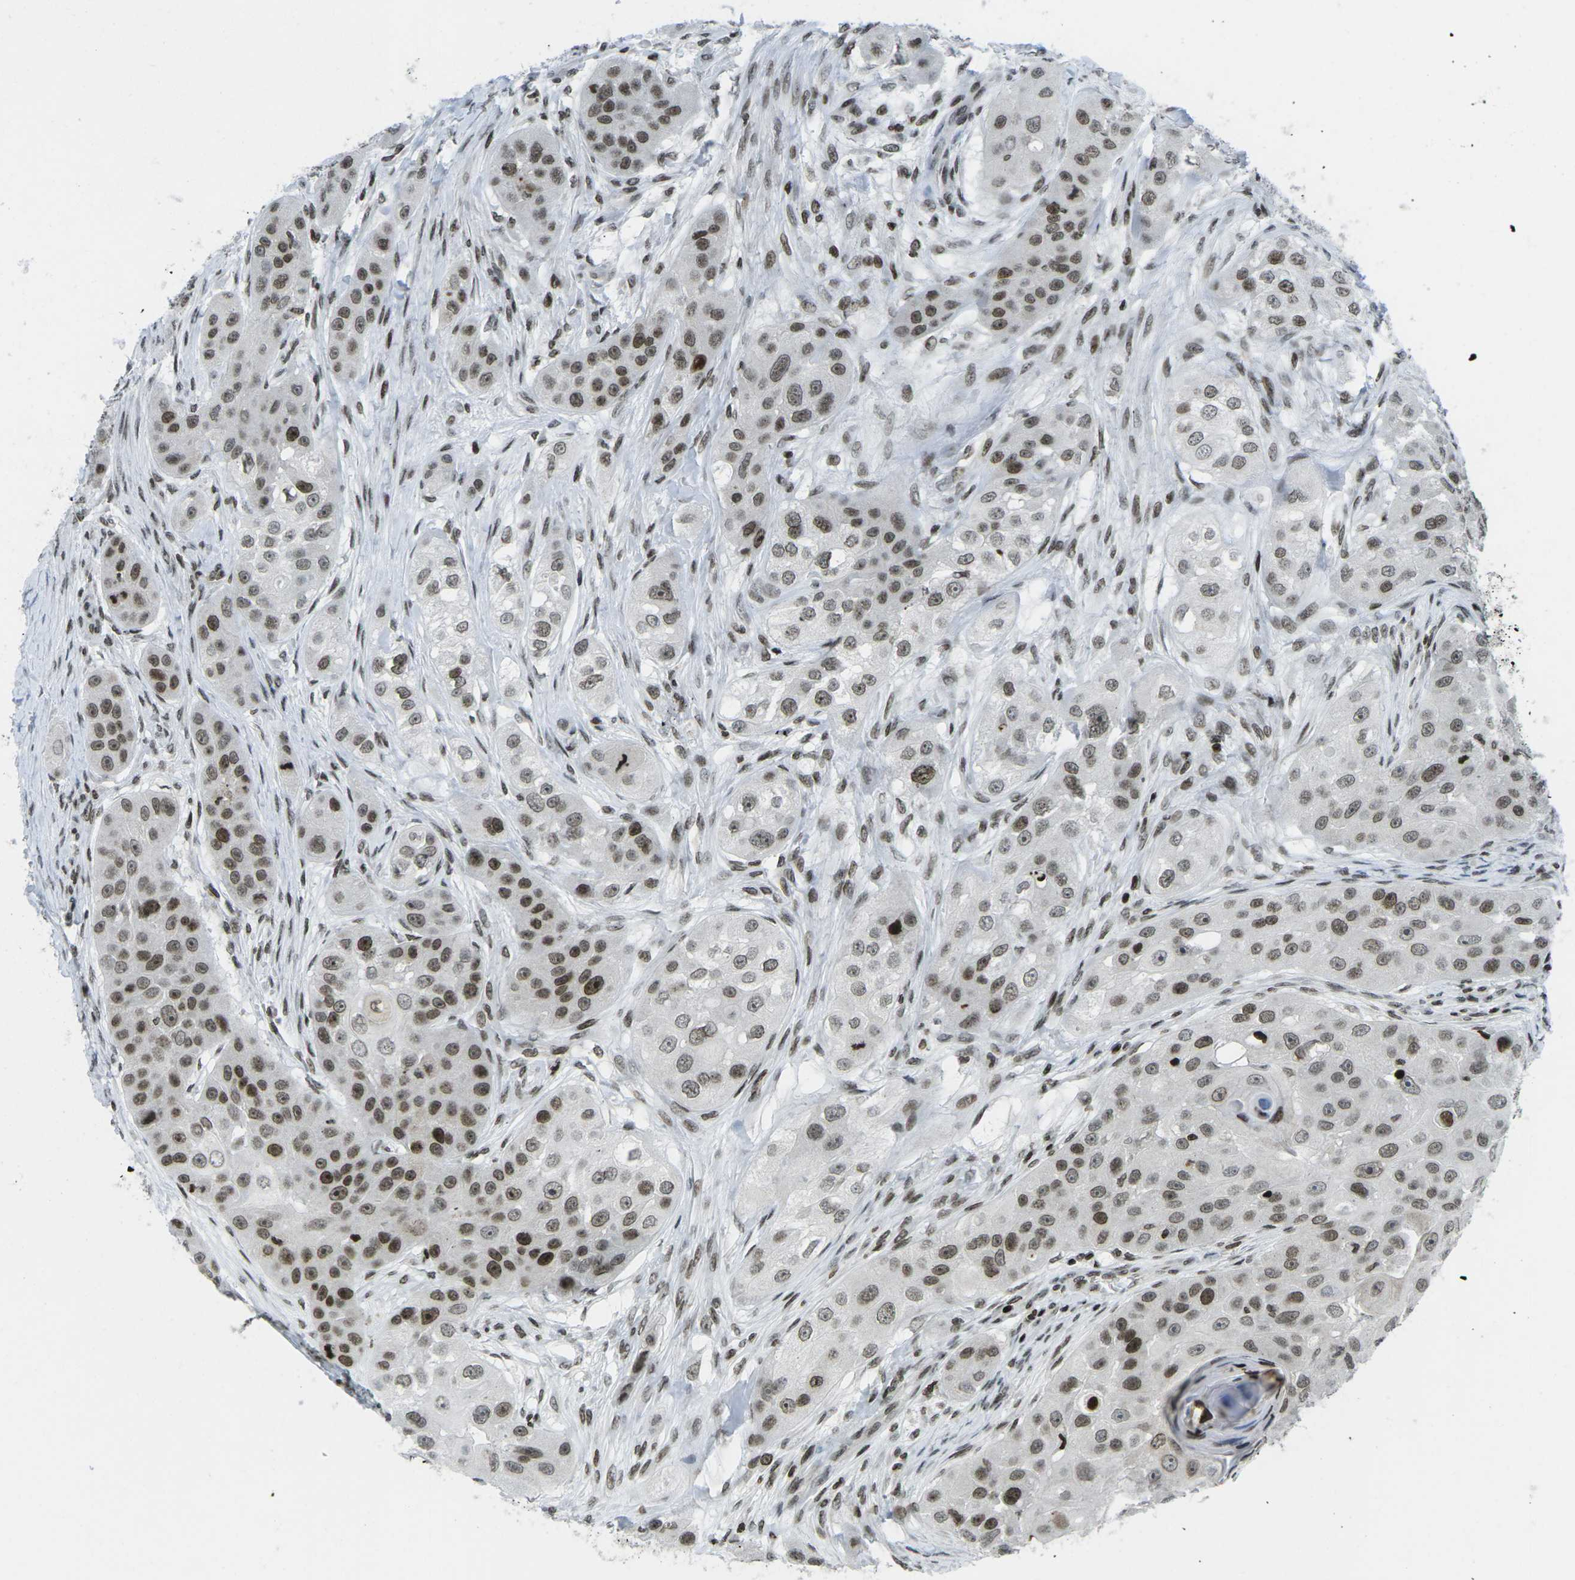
{"staining": {"intensity": "strong", "quantity": "25%-75%", "location": "nuclear"}, "tissue": "head and neck cancer", "cell_type": "Tumor cells", "image_type": "cancer", "snomed": [{"axis": "morphology", "description": "Normal tissue, NOS"}, {"axis": "morphology", "description": "Squamous cell carcinoma, NOS"}, {"axis": "topography", "description": "Skeletal muscle"}, {"axis": "topography", "description": "Head-Neck"}], "caption": "Human head and neck squamous cell carcinoma stained with a brown dye exhibits strong nuclear positive positivity in about 25%-75% of tumor cells.", "gene": "EME1", "patient": {"sex": "male", "age": 51}}